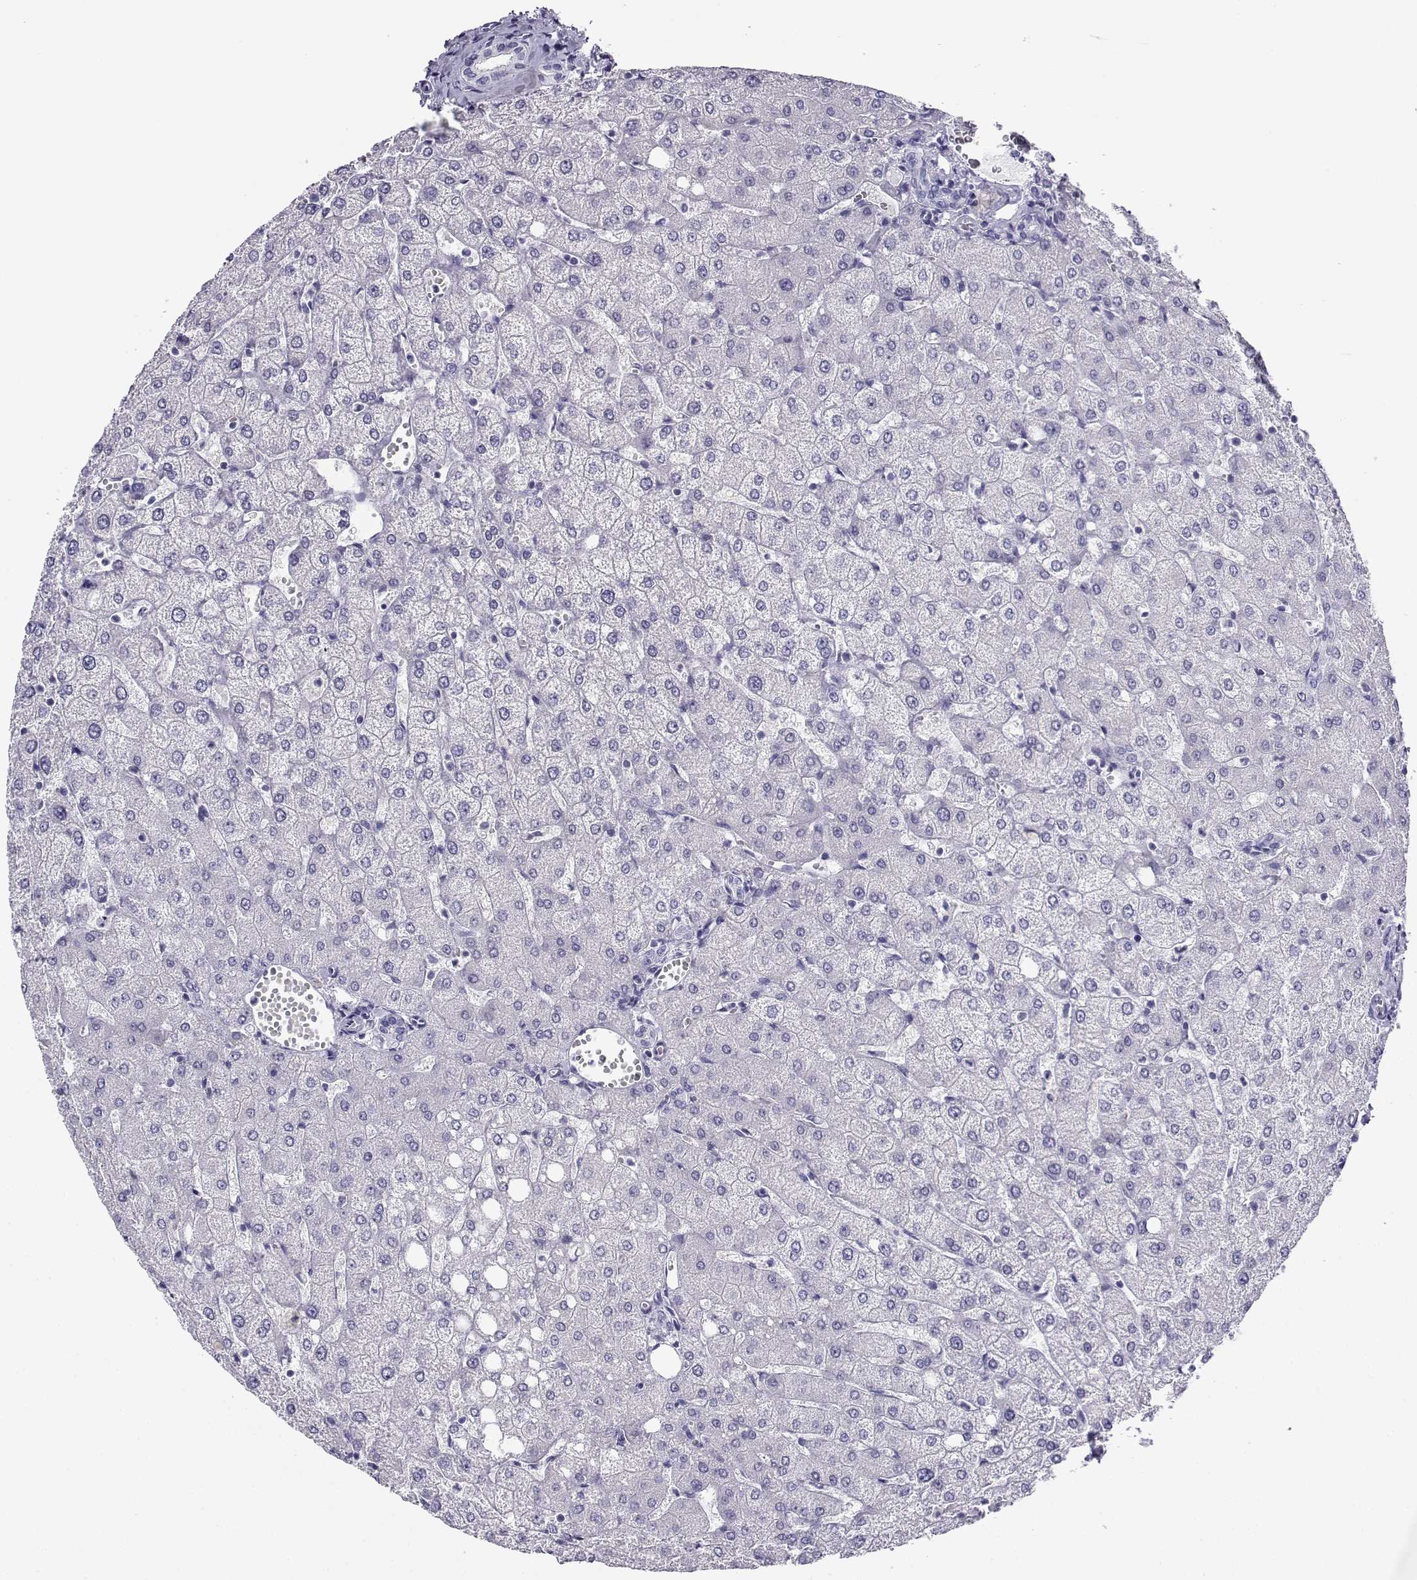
{"staining": {"intensity": "negative", "quantity": "none", "location": "none"}, "tissue": "liver", "cell_type": "Cholangiocytes", "image_type": "normal", "snomed": [{"axis": "morphology", "description": "Normal tissue, NOS"}, {"axis": "topography", "description": "Liver"}], "caption": "Immunohistochemistry image of benign liver: liver stained with DAB (3,3'-diaminobenzidine) shows no significant protein expression in cholangiocytes.", "gene": "CABS1", "patient": {"sex": "female", "age": 54}}